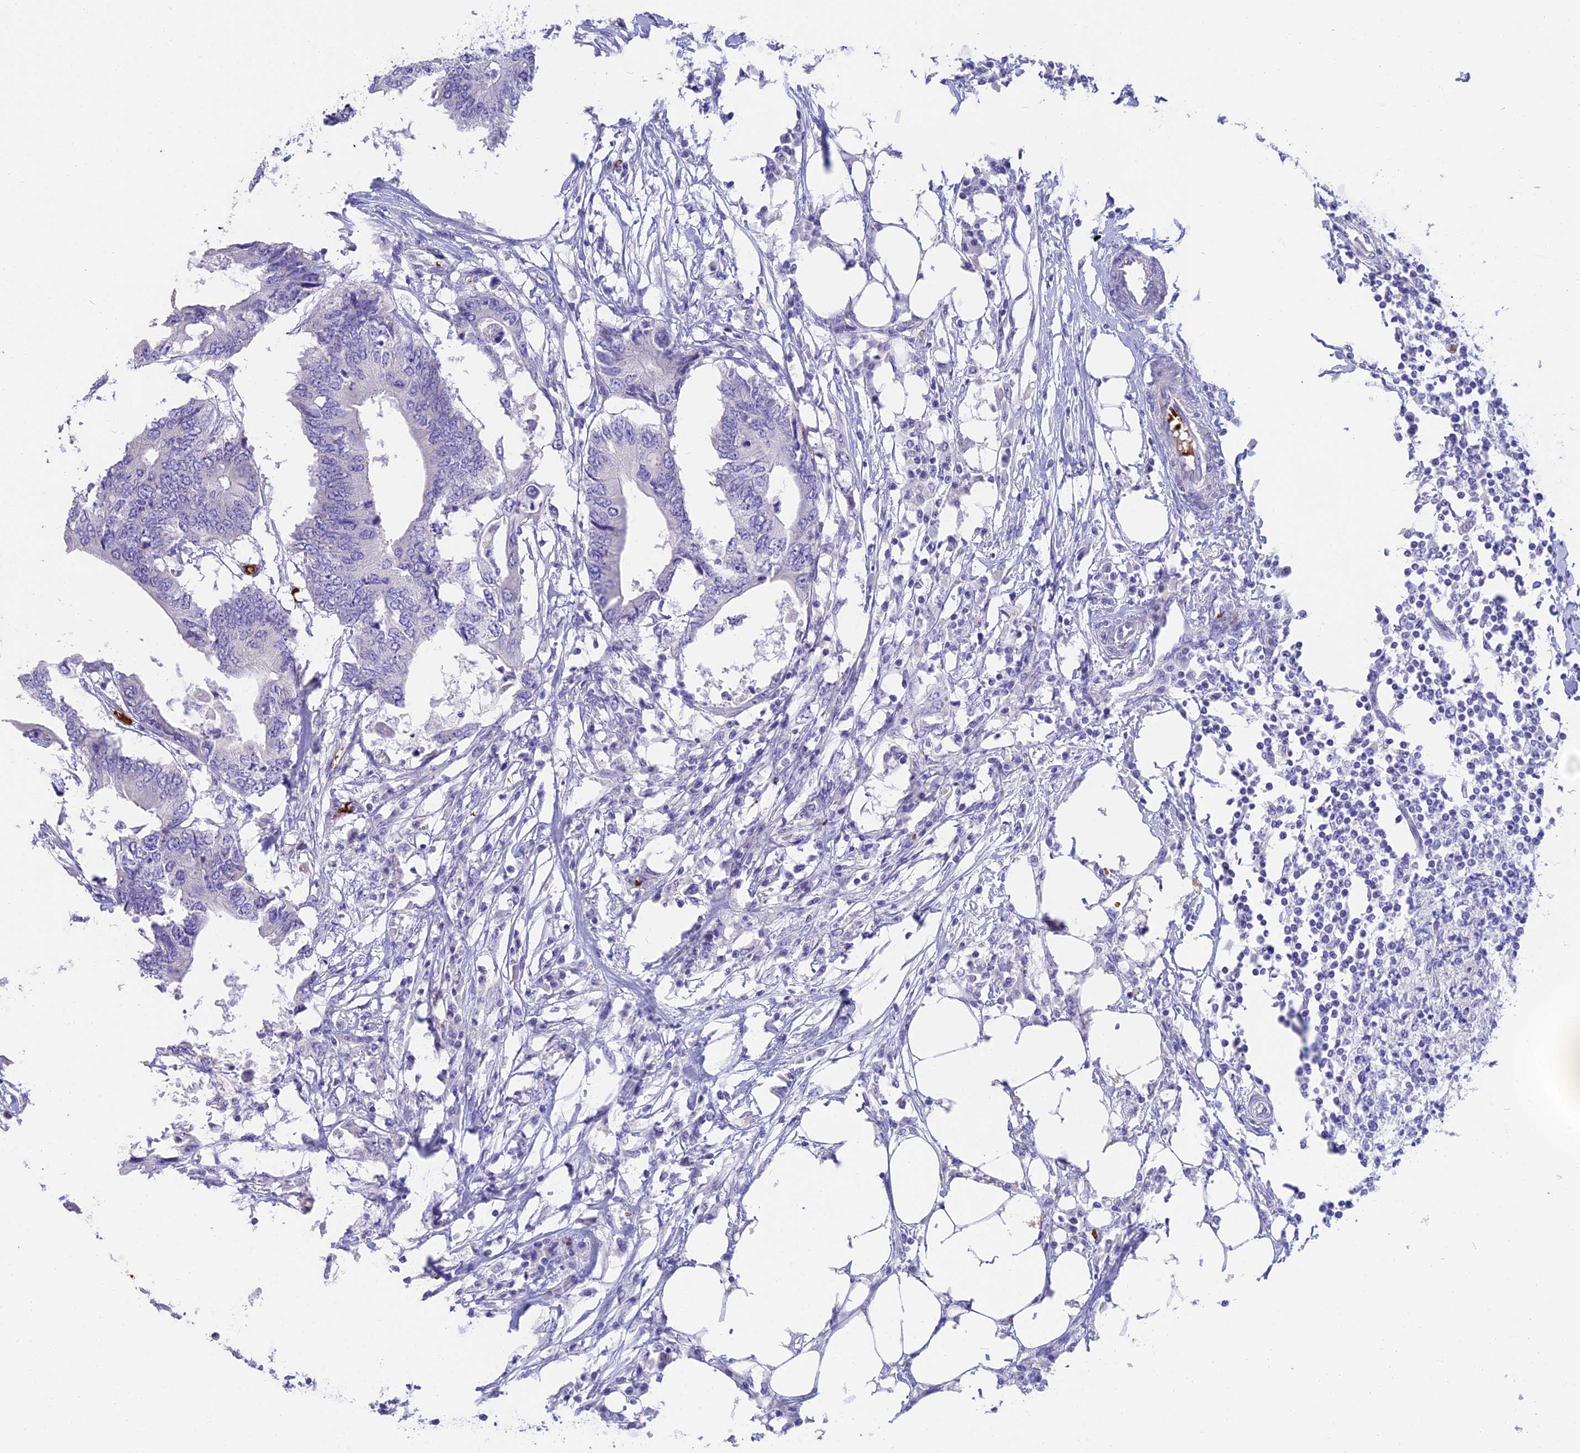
{"staining": {"intensity": "negative", "quantity": "none", "location": "none"}, "tissue": "colorectal cancer", "cell_type": "Tumor cells", "image_type": "cancer", "snomed": [{"axis": "morphology", "description": "Adenocarcinoma, NOS"}, {"axis": "topography", "description": "Colon"}], "caption": "Tumor cells are negative for brown protein staining in colorectal adenocarcinoma.", "gene": "TNNC2", "patient": {"sex": "male", "age": 71}}